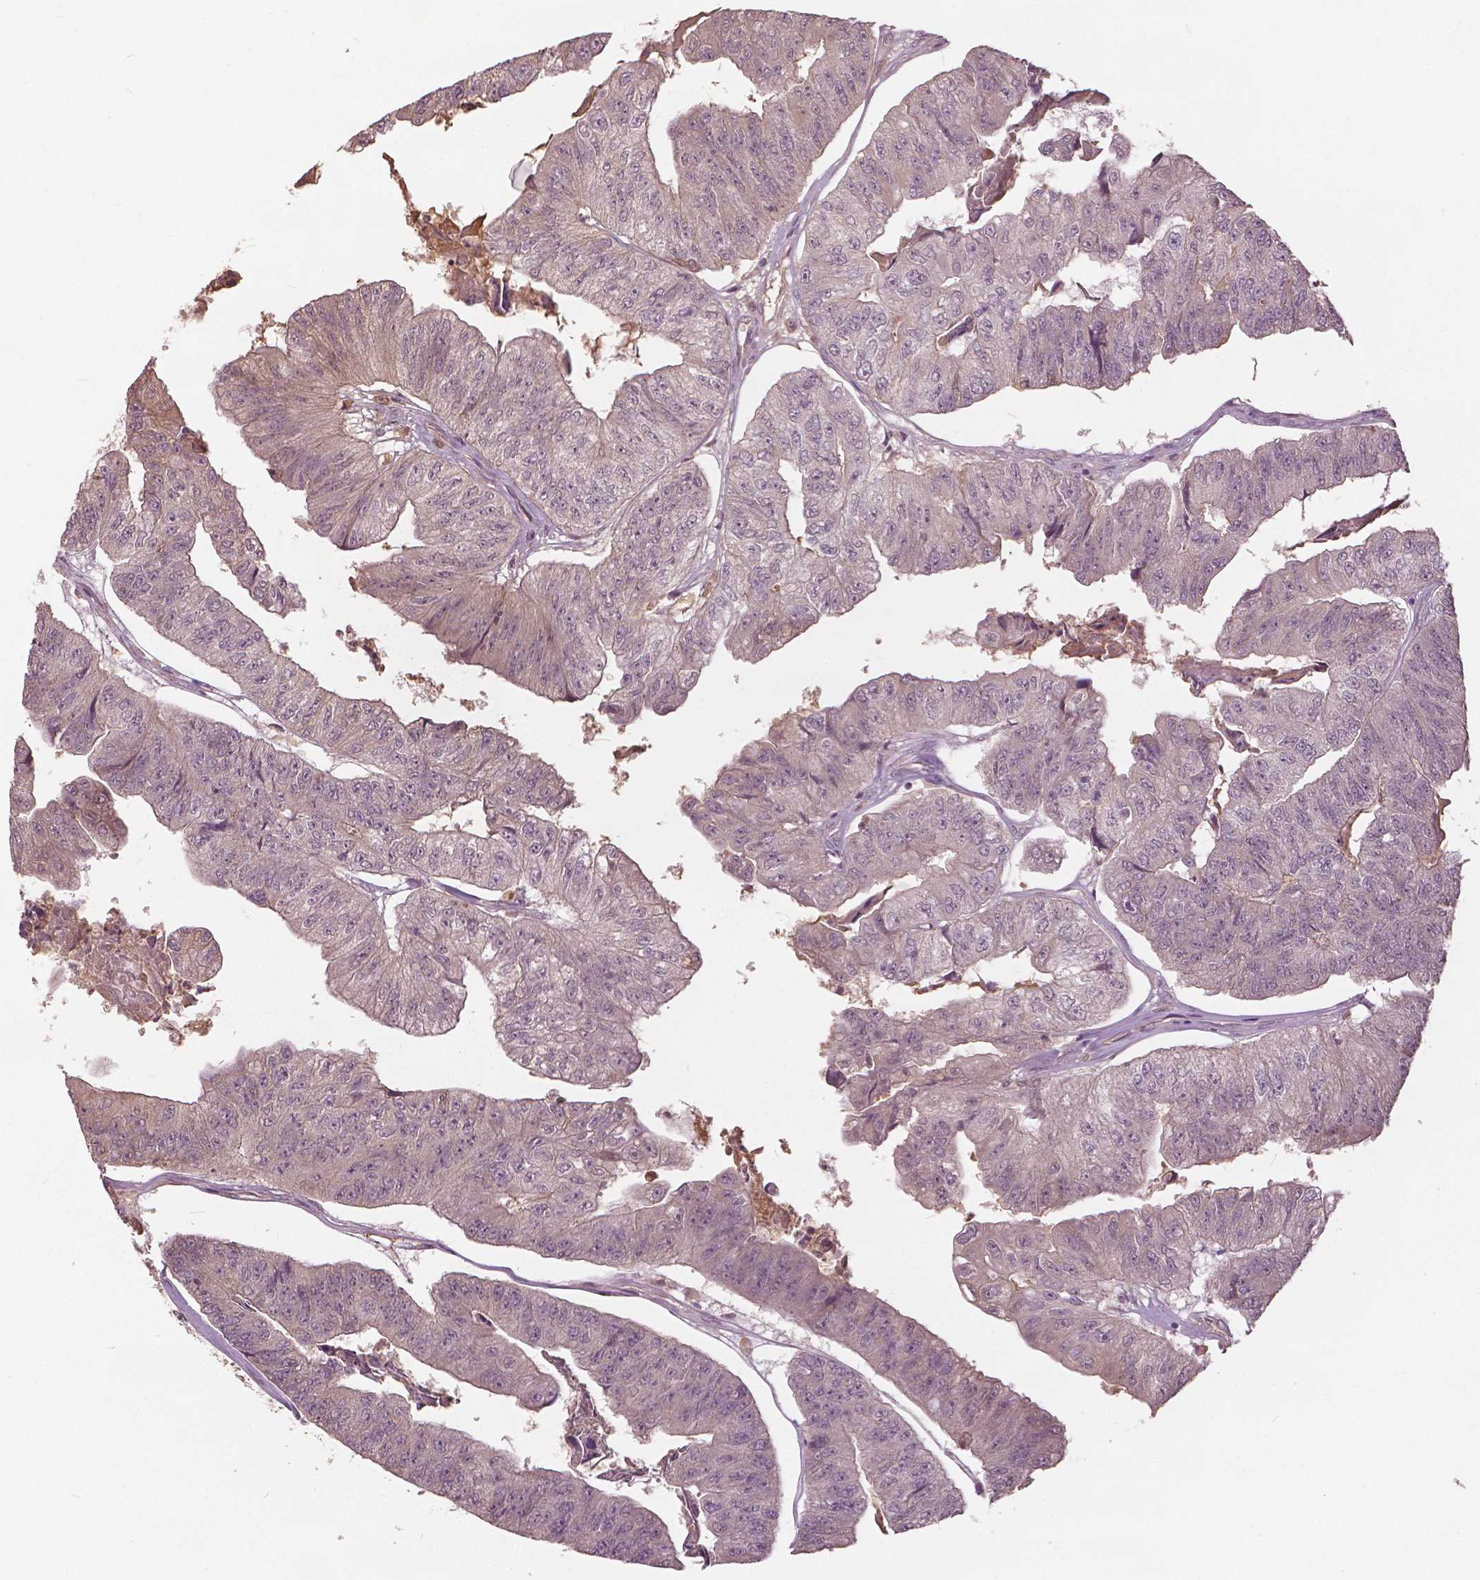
{"staining": {"intensity": "weak", "quantity": "<25%", "location": "cytoplasmic/membranous,nuclear"}, "tissue": "colorectal cancer", "cell_type": "Tumor cells", "image_type": "cancer", "snomed": [{"axis": "morphology", "description": "Adenocarcinoma, NOS"}, {"axis": "topography", "description": "Colon"}], "caption": "High power microscopy histopathology image of an immunohistochemistry (IHC) image of colorectal cancer, revealing no significant positivity in tumor cells.", "gene": "ANGPTL4", "patient": {"sex": "female", "age": 67}}